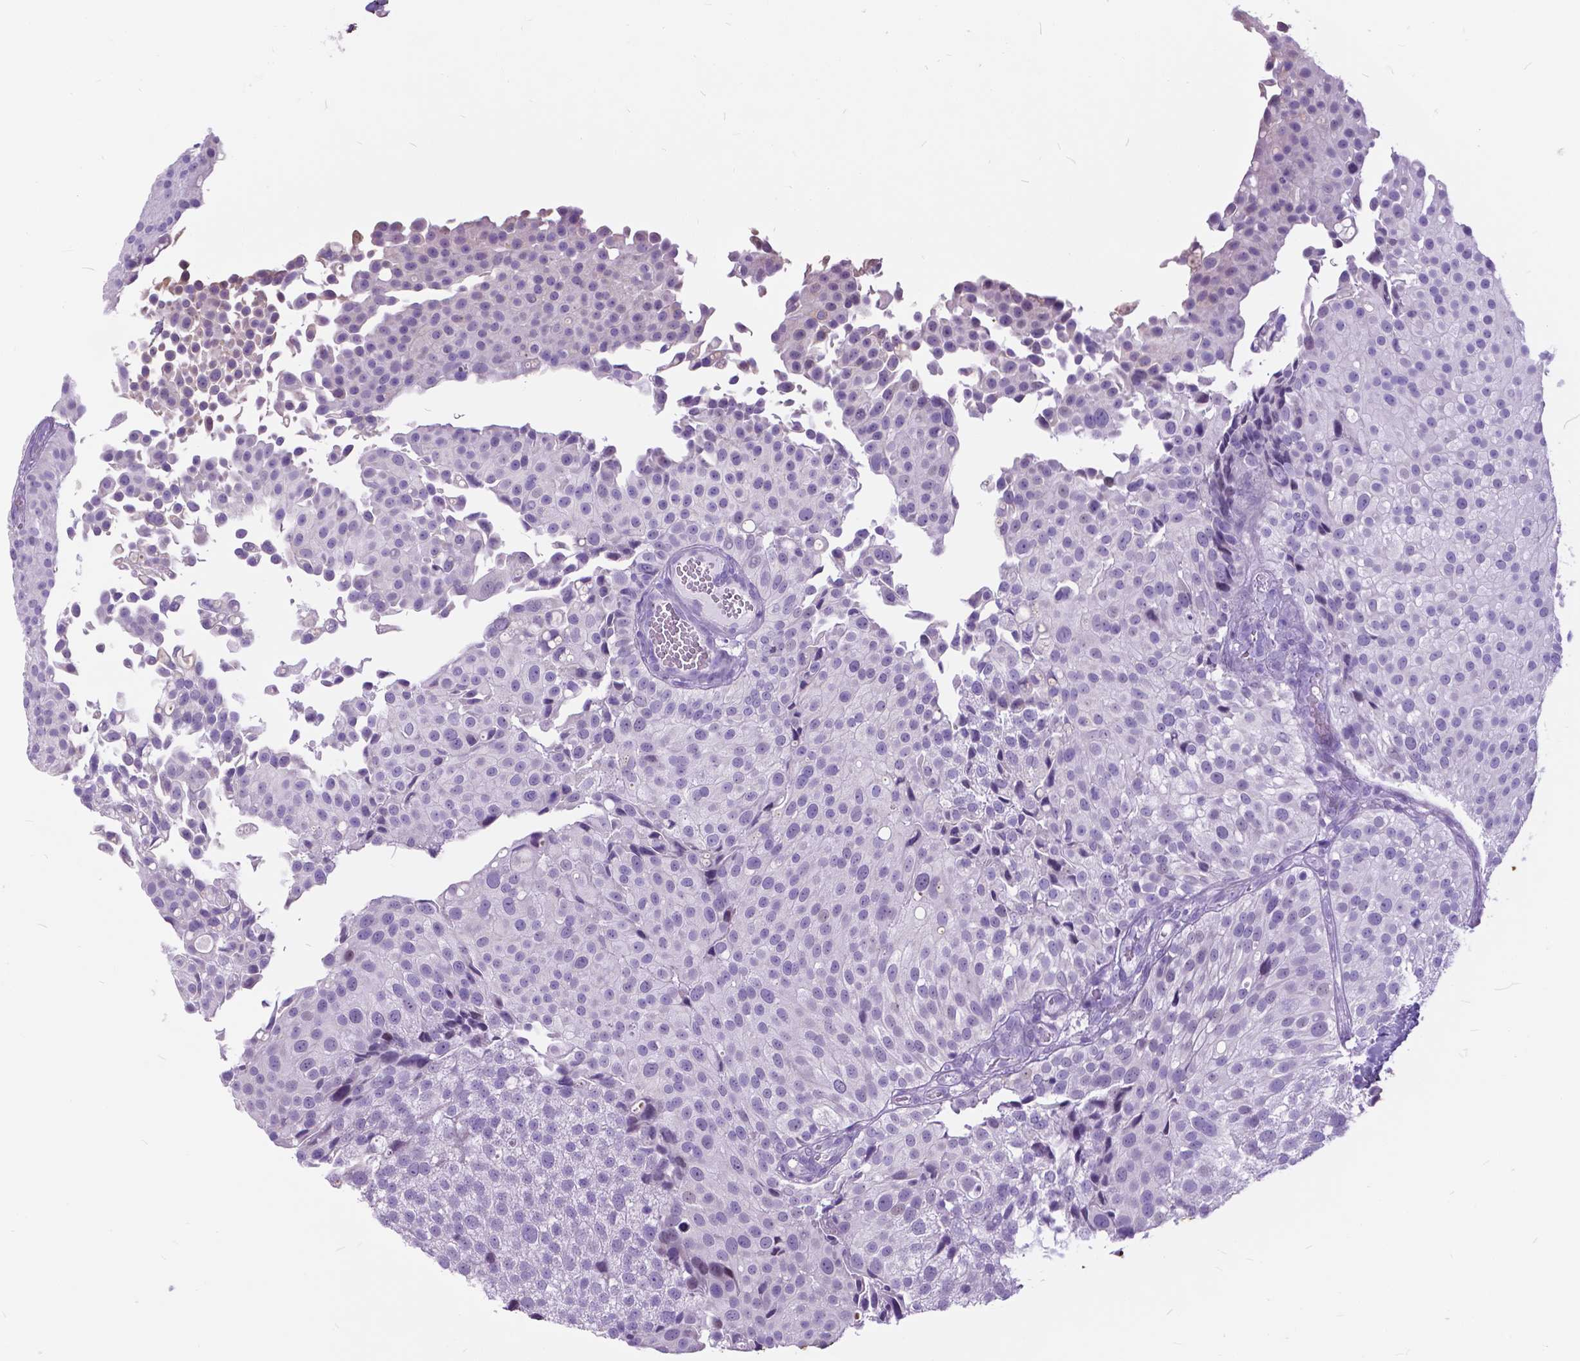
{"staining": {"intensity": "negative", "quantity": "none", "location": "none"}, "tissue": "urothelial cancer", "cell_type": "Tumor cells", "image_type": "cancer", "snomed": [{"axis": "morphology", "description": "Urothelial carcinoma, Low grade"}, {"axis": "topography", "description": "Urinary bladder"}], "caption": "Histopathology image shows no protein positivity in tumor cells of urothelial carcinoma (low-grade) tissue.", "gene": "BSND", "patient": {"sex": "male", "age": 80}}